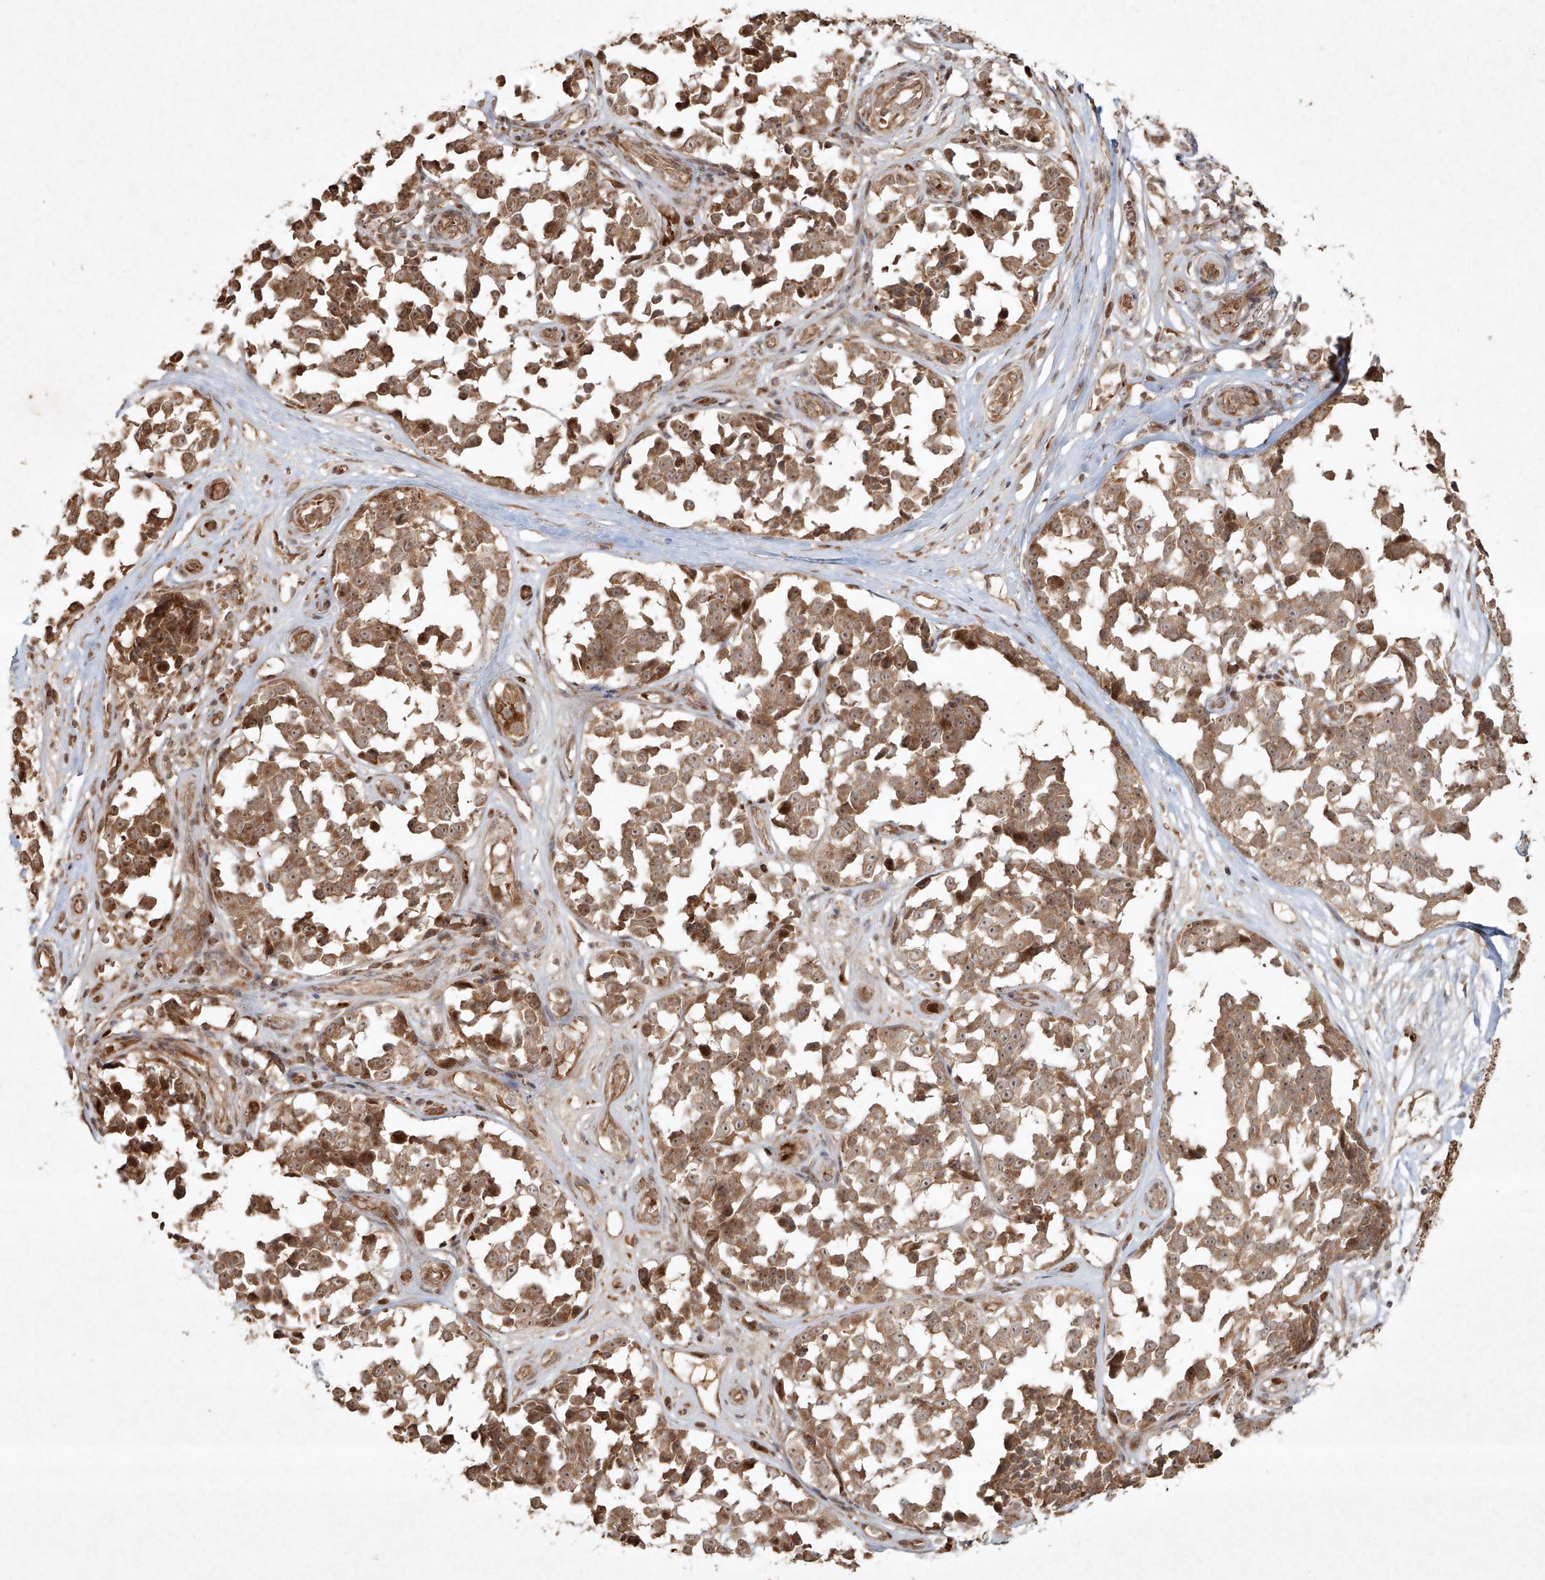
{"staining": {"intensity": "moderate", "quantity": ">75%", "location": "cytoplasmic/membranous,nuclear"}, "tissue": "melanoma", "cell_type": "Tumor cells", "image_type": "cancer", "snomed": [{"axis": "morphology", "description": "Malignant melanoma, NOS"}, {"axis": "topography", "description": "Skin"}], "caption": "Brown immunohistochemical staining in human malignant melanoma displays moderate cytoplasmic/membranous and nuclear staining in approximately >75% of tumor cells.", "gene": "CYYR1", "patient": {"sex": "female", "age": 64}}